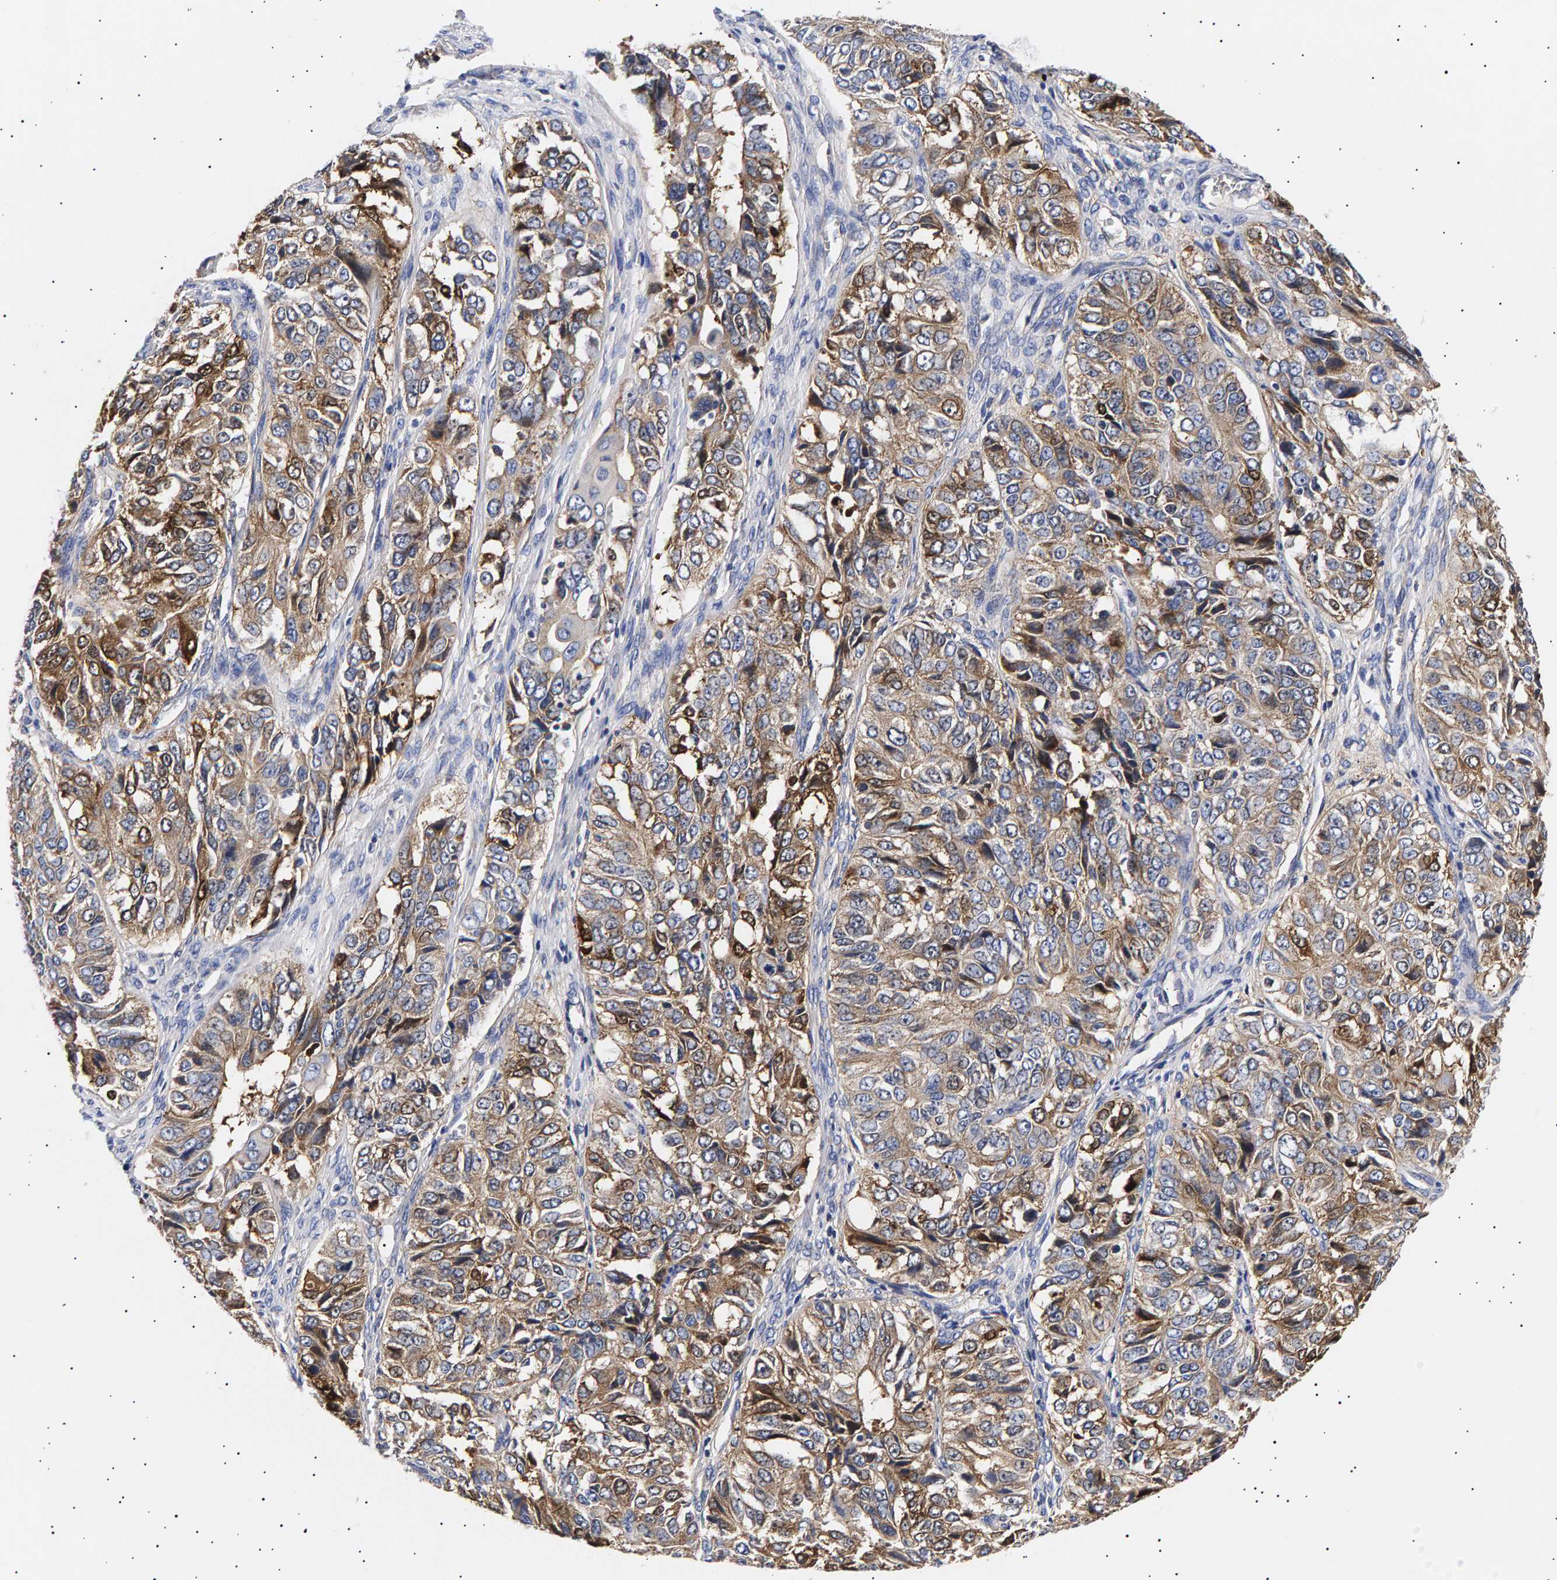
{"staining": {"intensity": "moderate", "quantity": "25%-75%", "location": "cytoplasmic/membranous"}, "tissue": "ovarian cancer", "cell_type": "Tumor cells", "image_type": "cancer", "snomed": [{"axis": "morphology", "description": "Carcinoma, endometroid"}, {"axis": "topography", "description": "Ovary"}], "caption": "Protein expression analysis of human endometroid carcinoma (ovarian) reveals moderate cytoplasmic/membranous positivity in about 25%-75% of tumor cells.", "gene": "ANKRD40", "patient": {"sex": "female", "age": 51}}